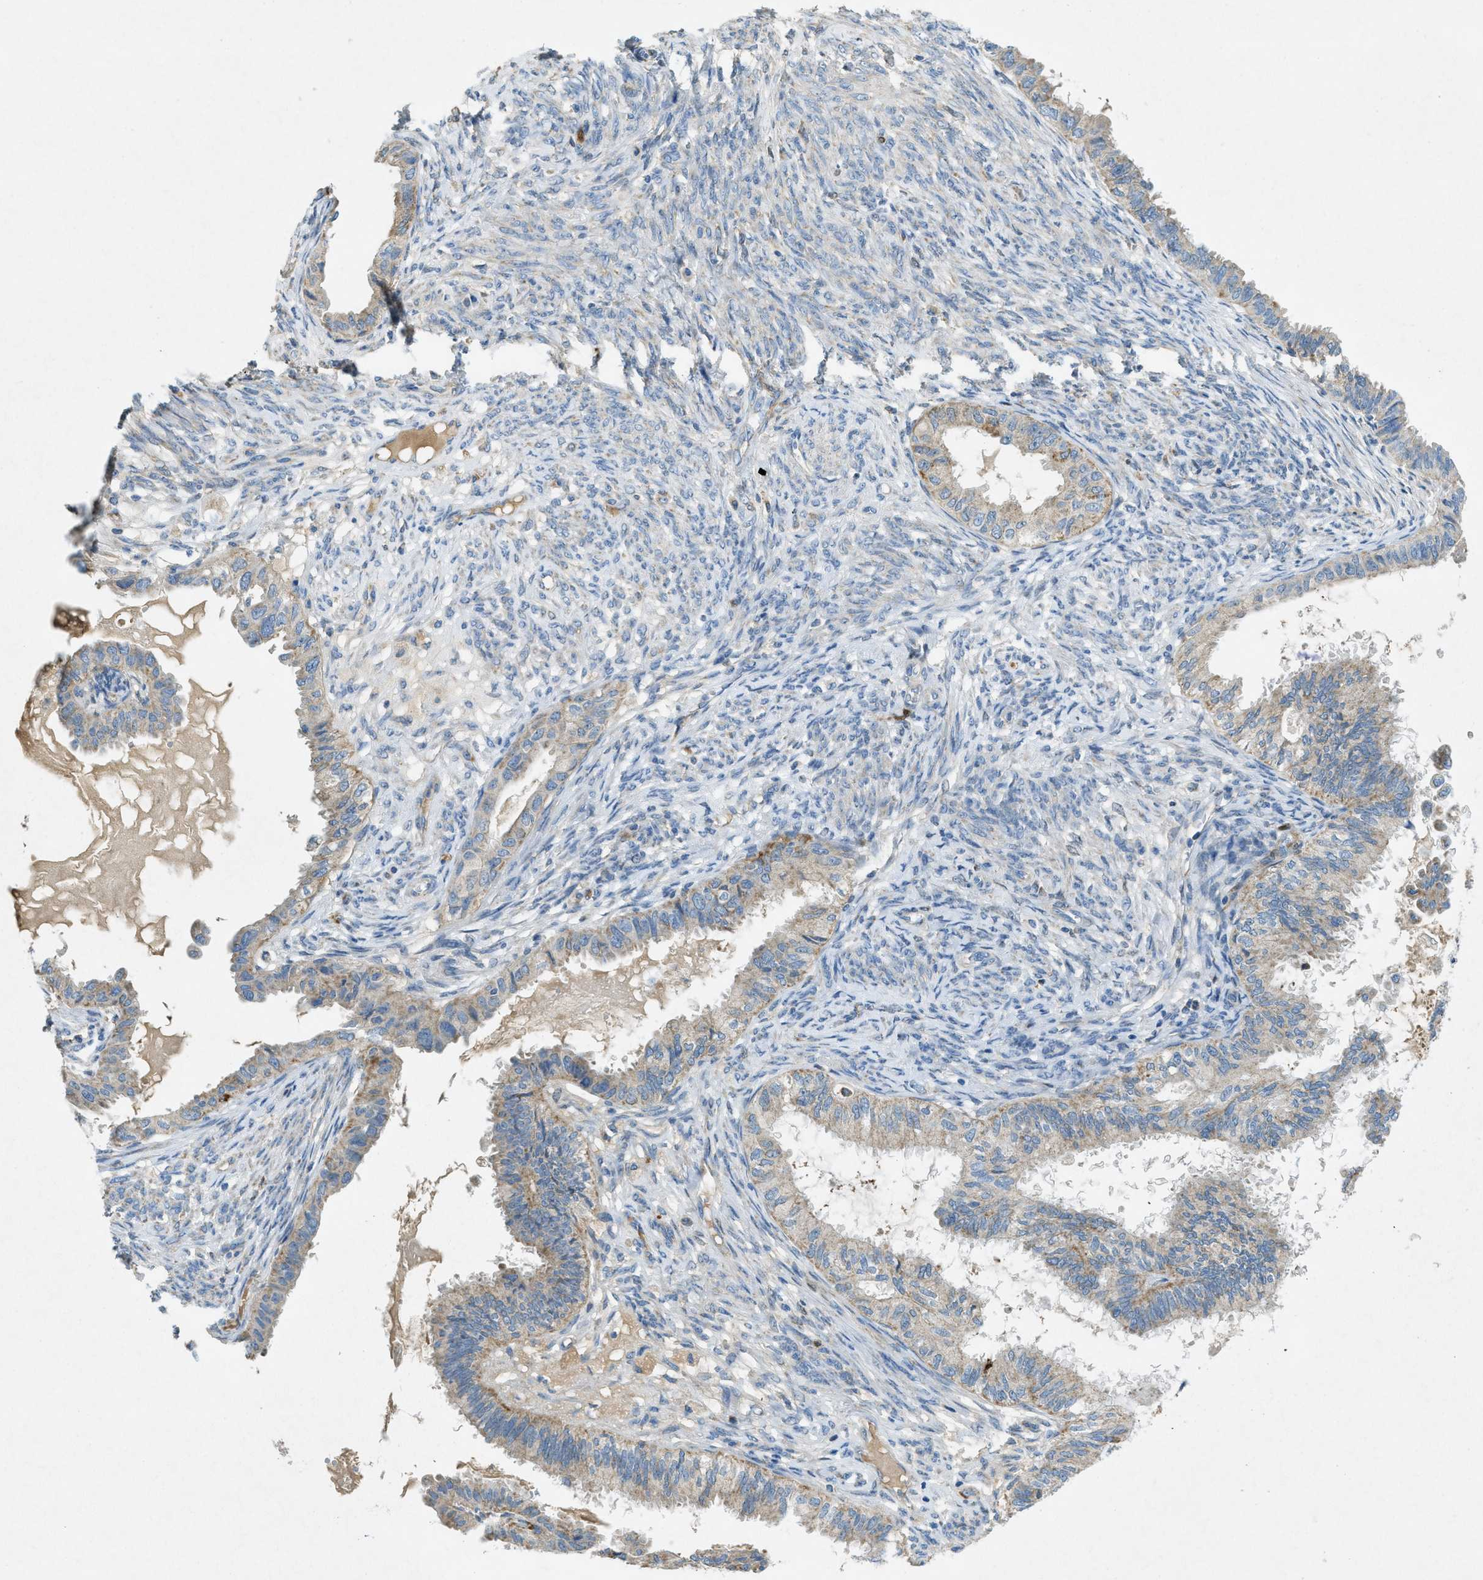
{"staining": {"intensity": "weak", "quantity": "25%-75%", "location": "cytoplasmic/membranous"}, "tissue": "cervical cancer", "cell_type": "Tumor cells", "image_type": "cancer", "snomed": [{"axis": "morphology", "description": "Normal tissue, NOS"}, {"axis": "morphology", "description": "Adenocarcinoma, NOS"}, {"axis": "topography", "description": "Cervix"}, {"axis": "topography", "description": "Endometrium"}], "caption": "A low amount of weak cytoplasmic/membranous positivity is appreciated in approximately 25%-75% of tumor cells in cervical cancer (adenocarcinoma) tissue. (DAB (3,3'-diaminobenzidine) = brown stain, brightfield microscopy at high magnification).", "gene": "CYGB", "patient": {"sex": "female", "age": 86}}